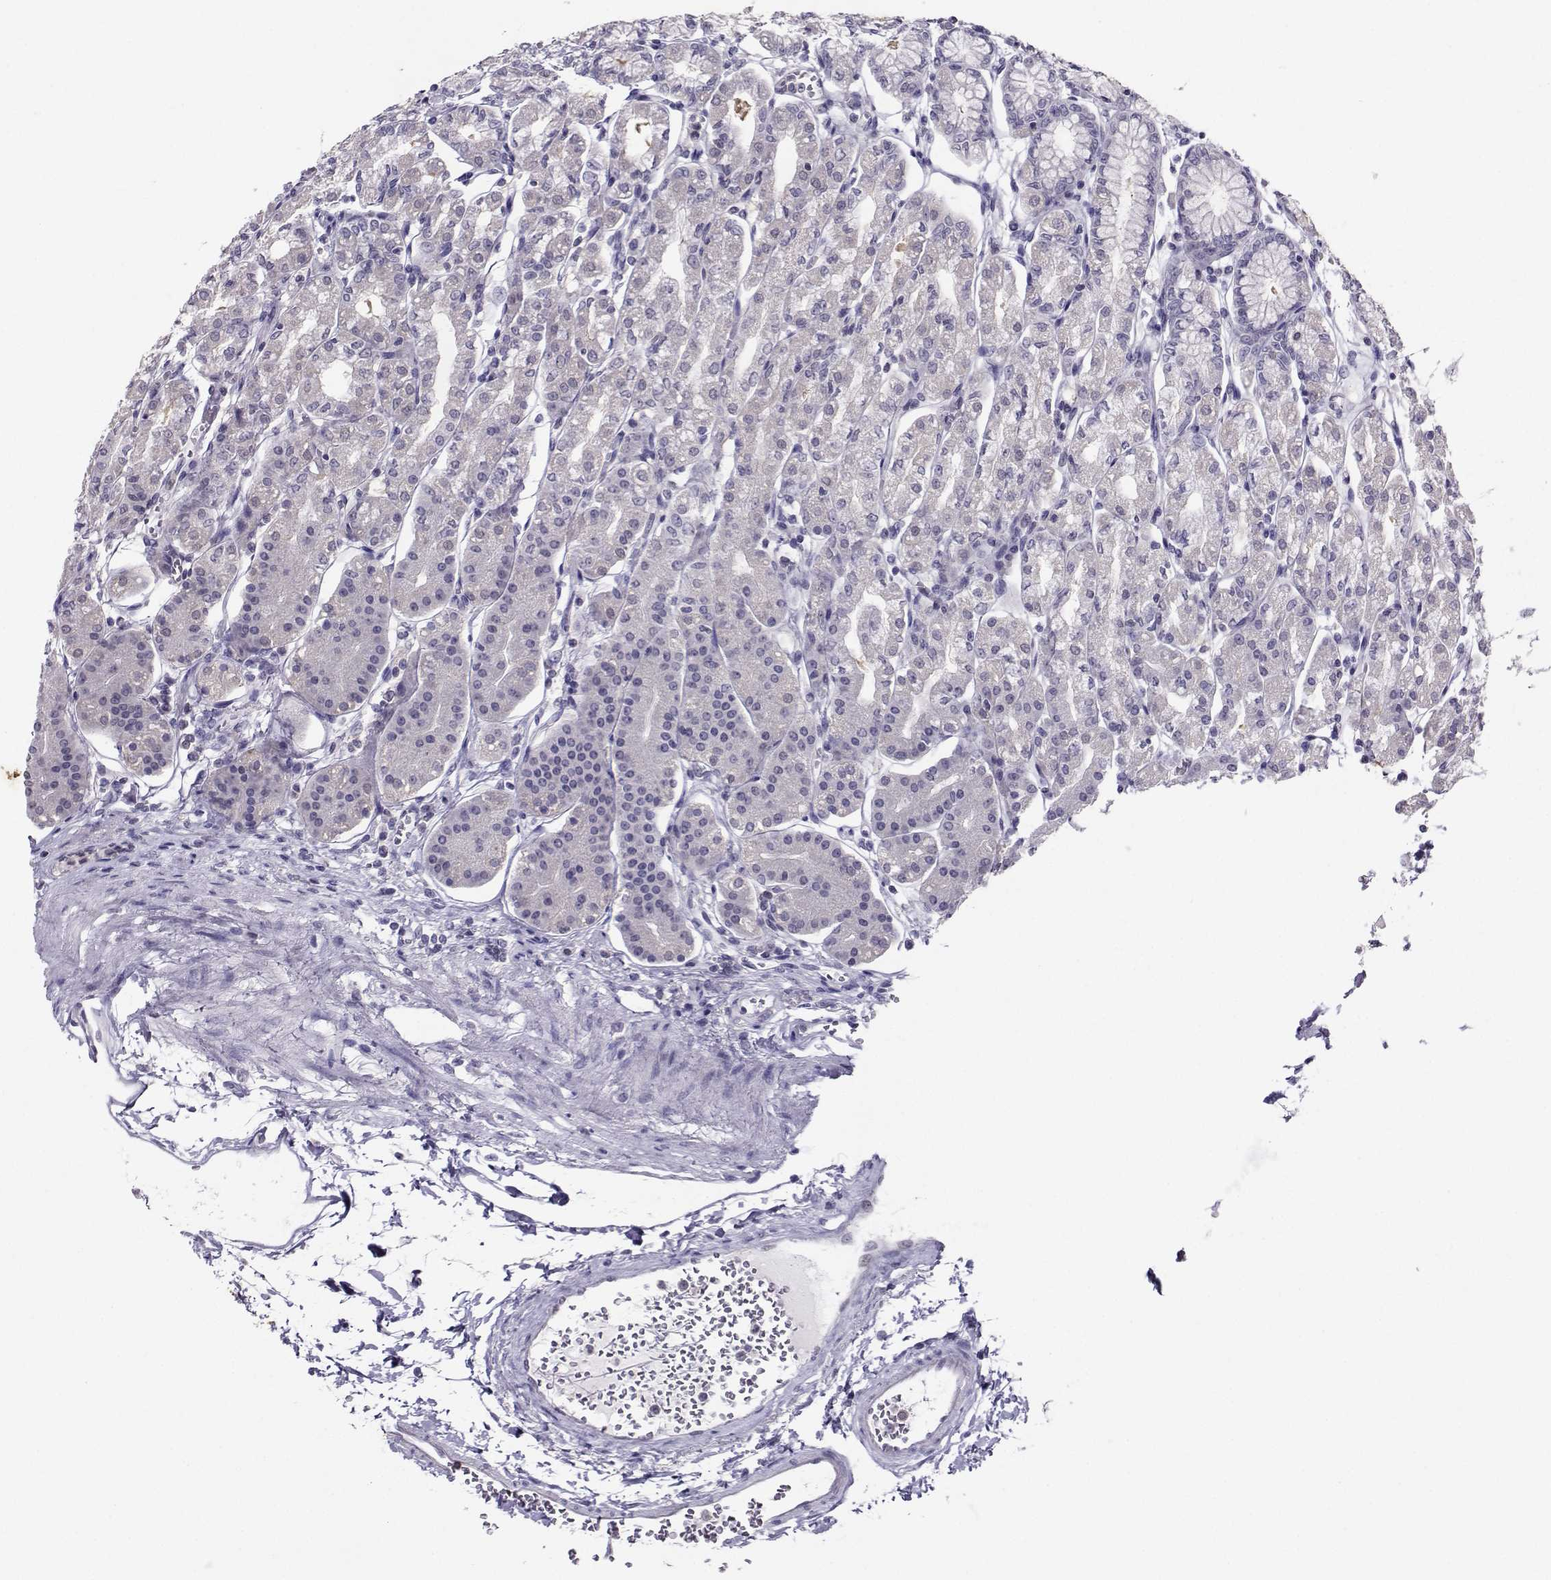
{"staining": {"intensity": "negative", "quantity": "none", "location": "none"}, "tissue": "stomach", "cell_type": "Glandular cells", "image_type": "normal", "snomed": [{"axis": "morphology", "description": "Normal tissue, NOS"}, {"axis": "topography", "description": "Skeletal muscle"}, {"axis": "topography", "description": "Stomach"}], "caption": "Image shows no significant protein staining in glandular cells of benign stomach. The staining is performed using DAB (3,3'-diaminobenzidine) brown chromogen with nuclei counter-stained in using hematoxylin.", "gene": "PGK1", "patient": {"sex": "female", "age": 57}}